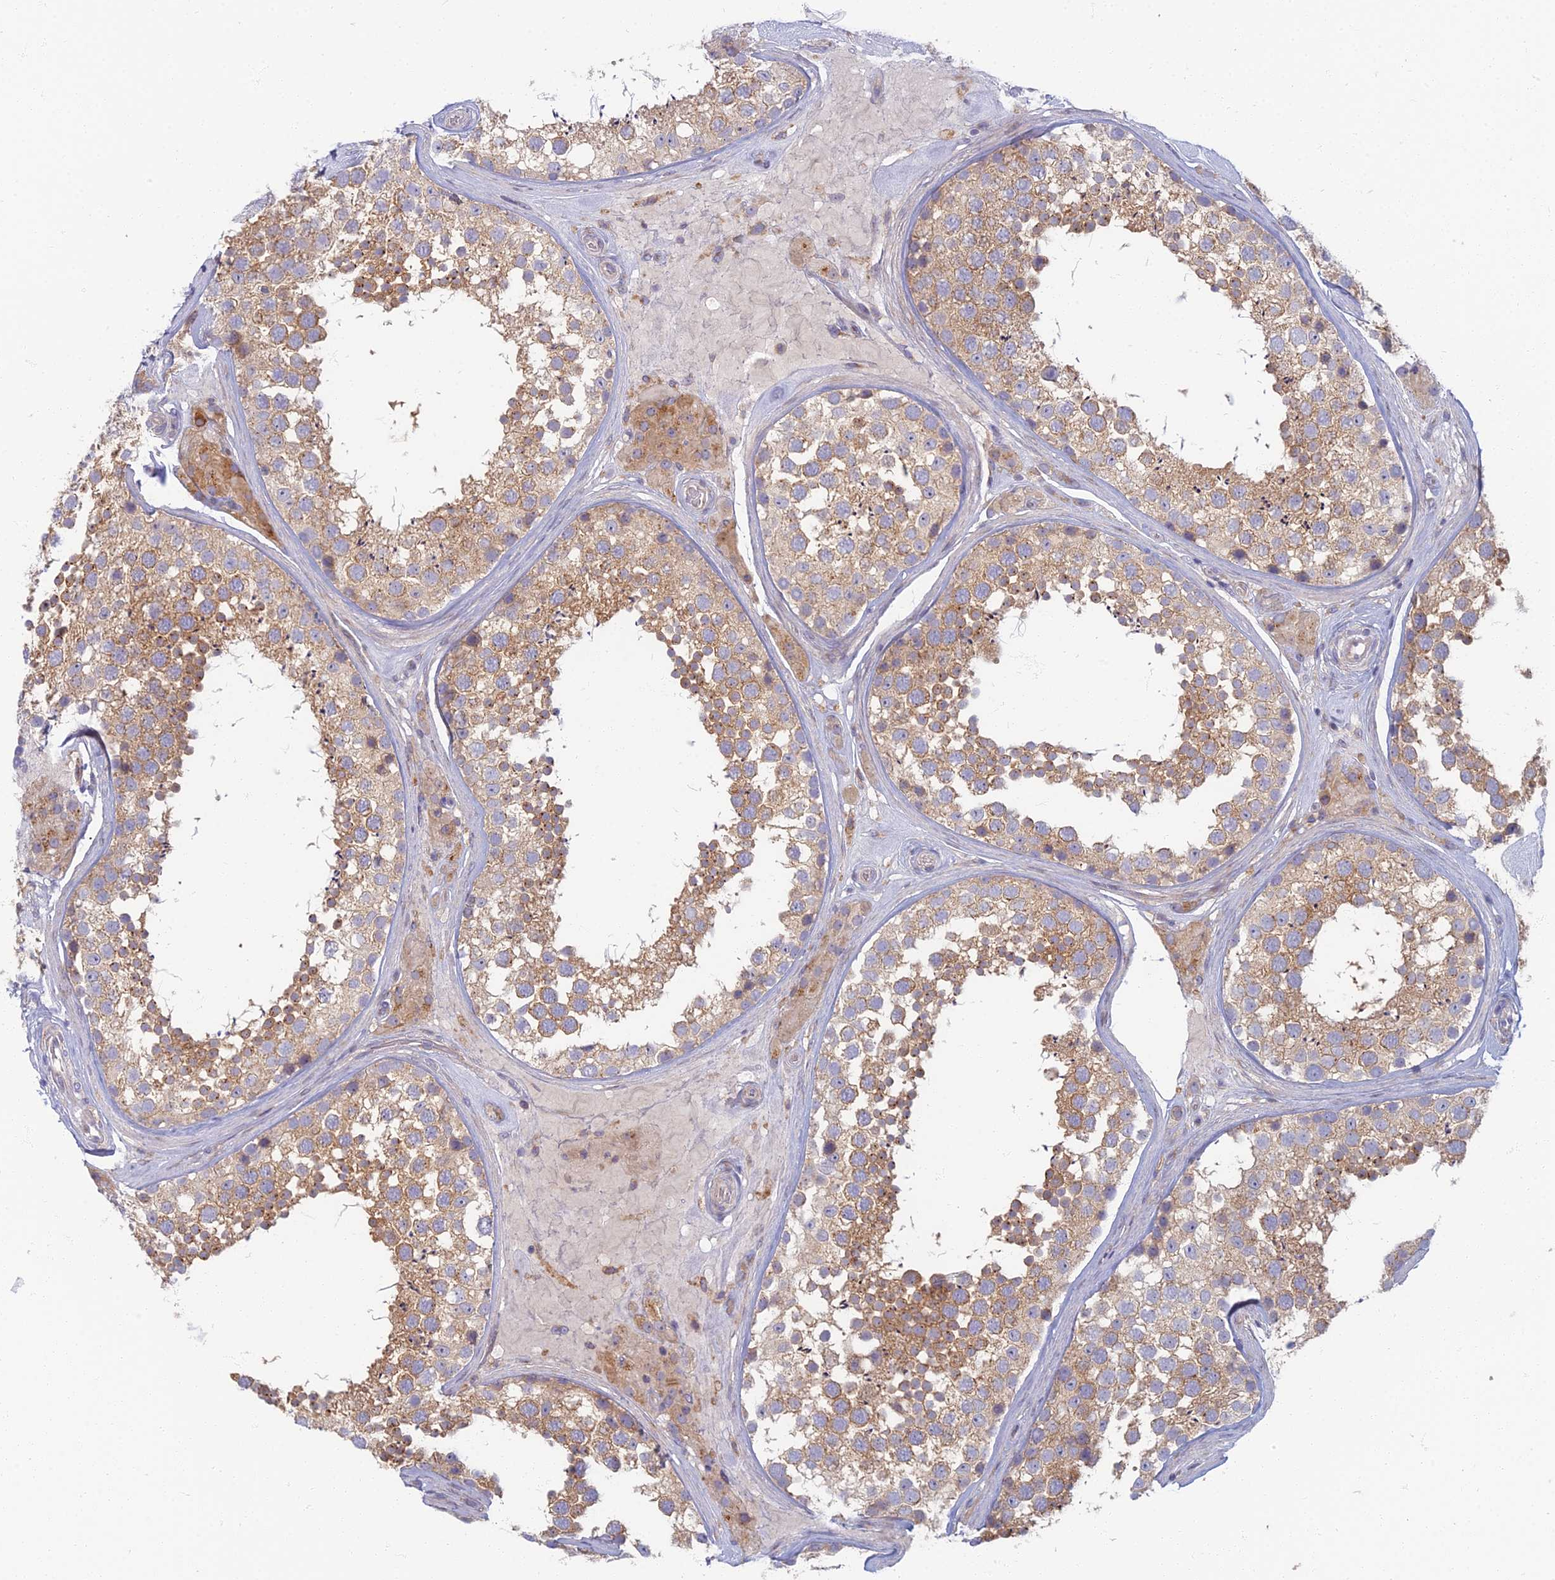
{"staining": {"intensity": "moderate", "quantity": ">75%", "location": "cytoplasmic/membranous"}, "tissue": "testis", "cell_type": "Cells in seminiferous ducts", "image_type": "normal", "snomed": [{"axis": "morphology", "description": "Normal tissue, NOS"}, {"axis": "topography", "description": "Testis"}], "caption": "This histopathology image displays immunohistochemistry (IHC) staining of unremarkable testis, with medium moderate cytoplasmic/membranous positivity in approximately >75% of cells in seminiferous ducts.", "gene": "PROX2", "patient": {"sex": "male", "age": 46}}